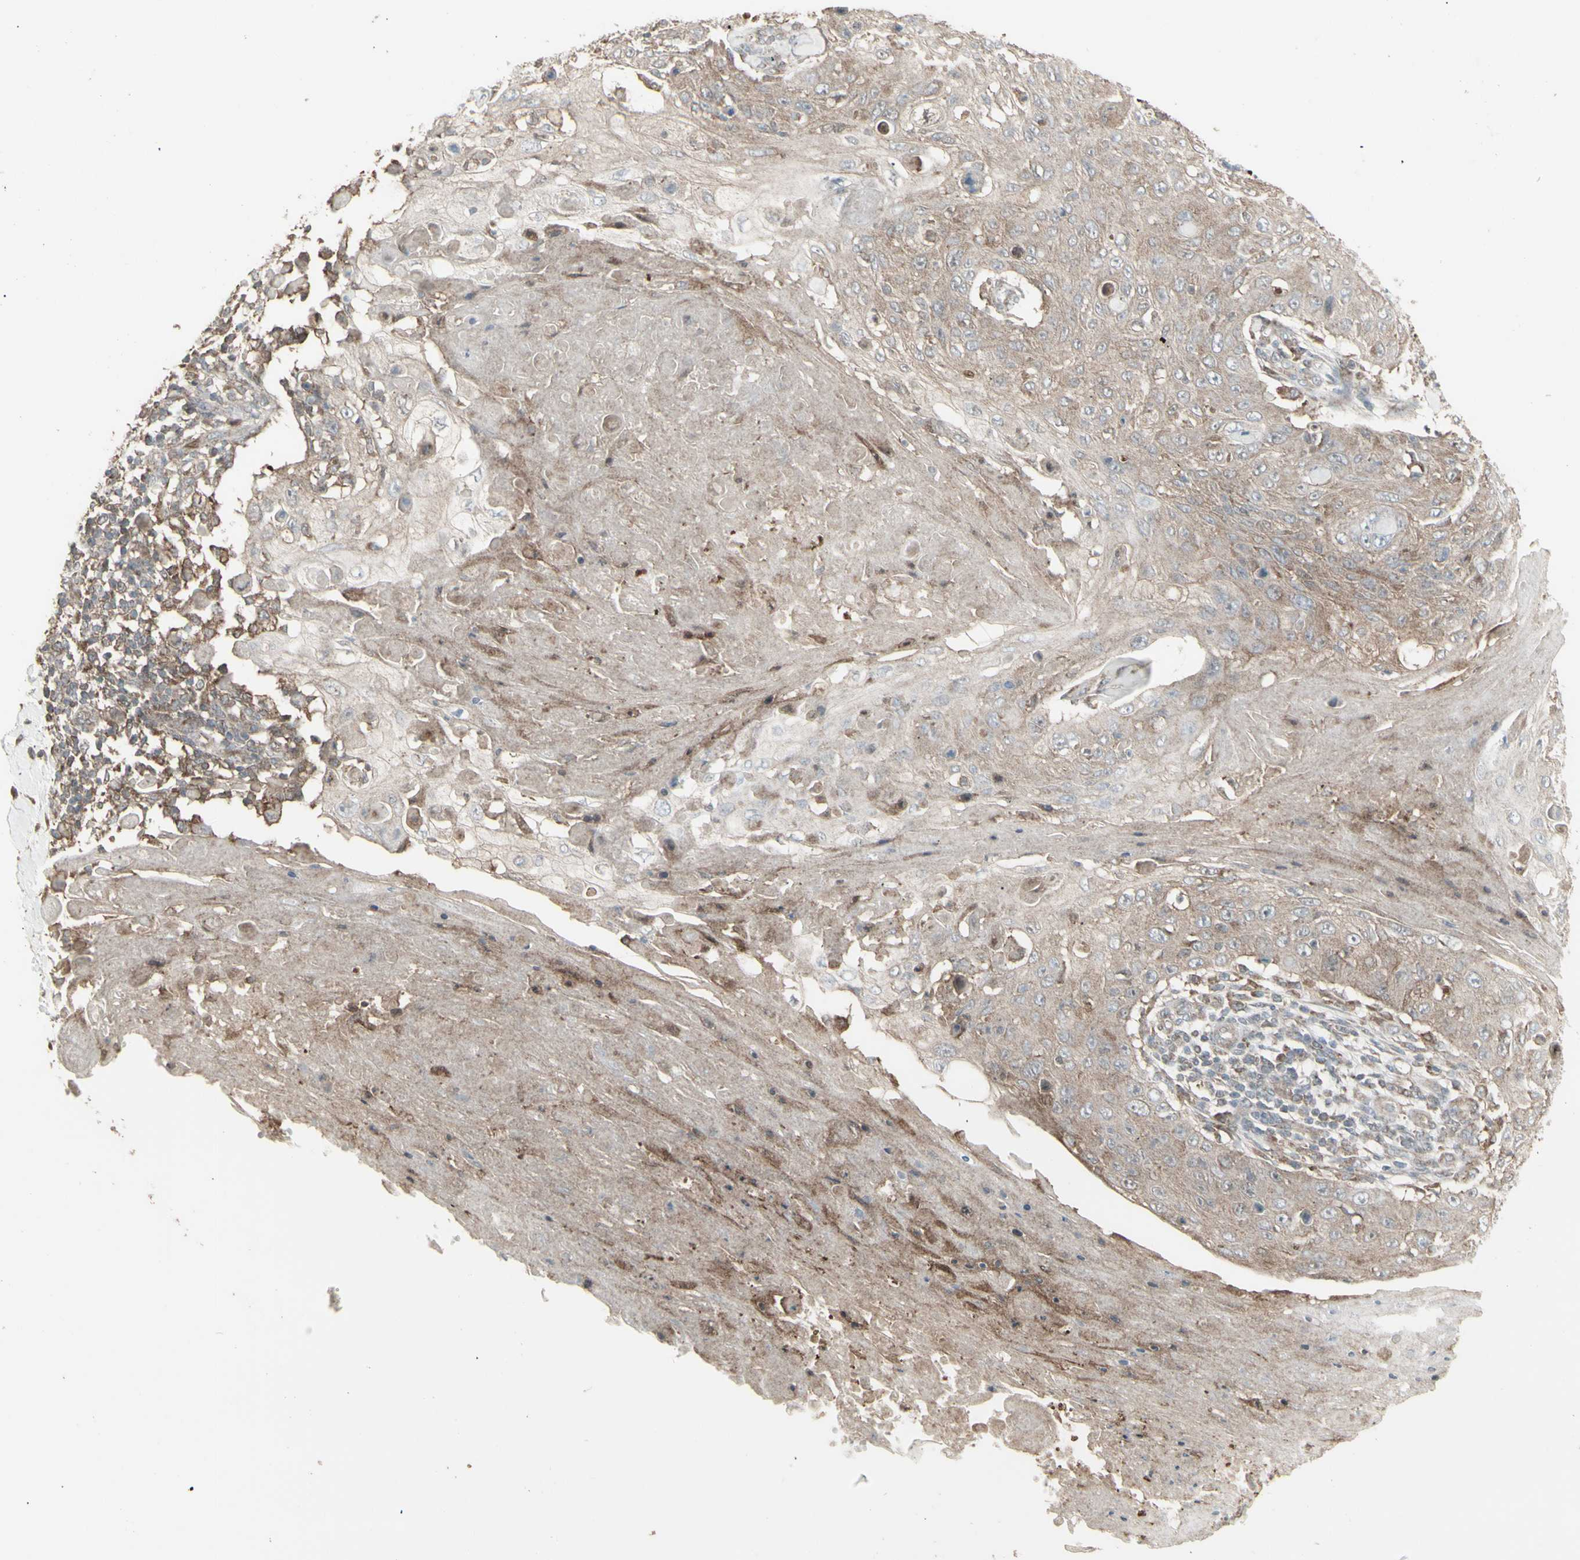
{"staining": {"intensity": "moderate", "quantity": ">75%", "location": "cytoplasmic/membranous"}, "tissue": "skin cancer", "cell_type": "Tumor cells", "image_type": "cancer", "snomed": [{"axis": "morphology", "description": "Squamous cell carcinoma, NOS"}, {"axis": "topography", "description": "Skin"}], "caption": "The image demonstrates a brown stain indicating the presence of a protein in the cytoplasmic/membranous of tumor cells in squamous cell carcinoma (skin).", "gene": "RNASEL", "patient": {"sex": "male", "age": 86}}